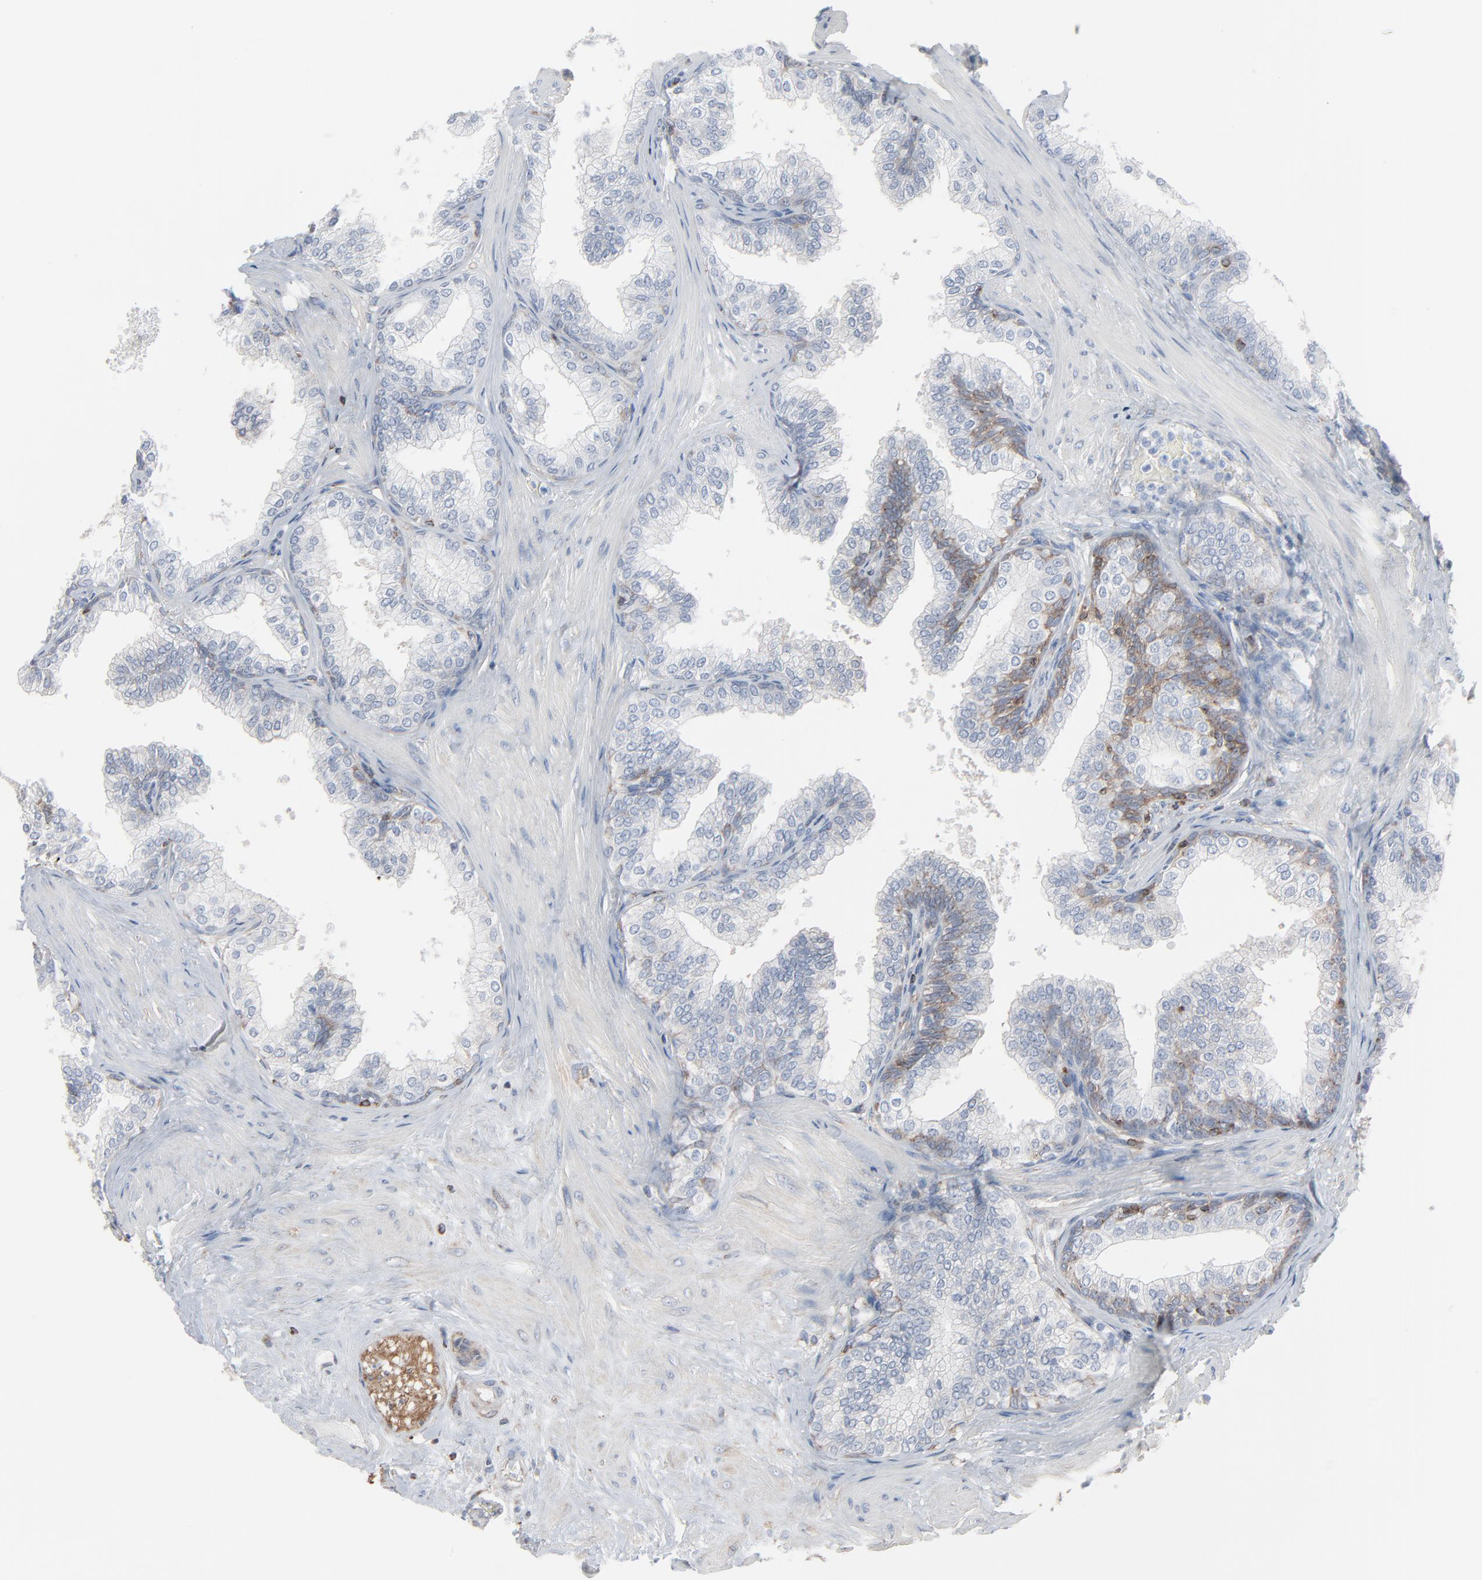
{"staining": {"intensity": "moderate", "quantity": "<25%", "location": "cytoplasmic/membranous"}, "tissue": "prostate", "cell_type": "Glandular cells", "image_type": "normal", "snomed": [{"axis": "morphology", "description": "Normal tissue, NOS"}, {"axis": "topography", "description": "Prostate"}], "caption": "Brown immunohistochemical staining in normal prostate reveals moderate cytoplasmic/membranous staining in approximately <25% of glandular cells.", "gene": "OPTN", "patient": {"sex": "male", "age": 60}}